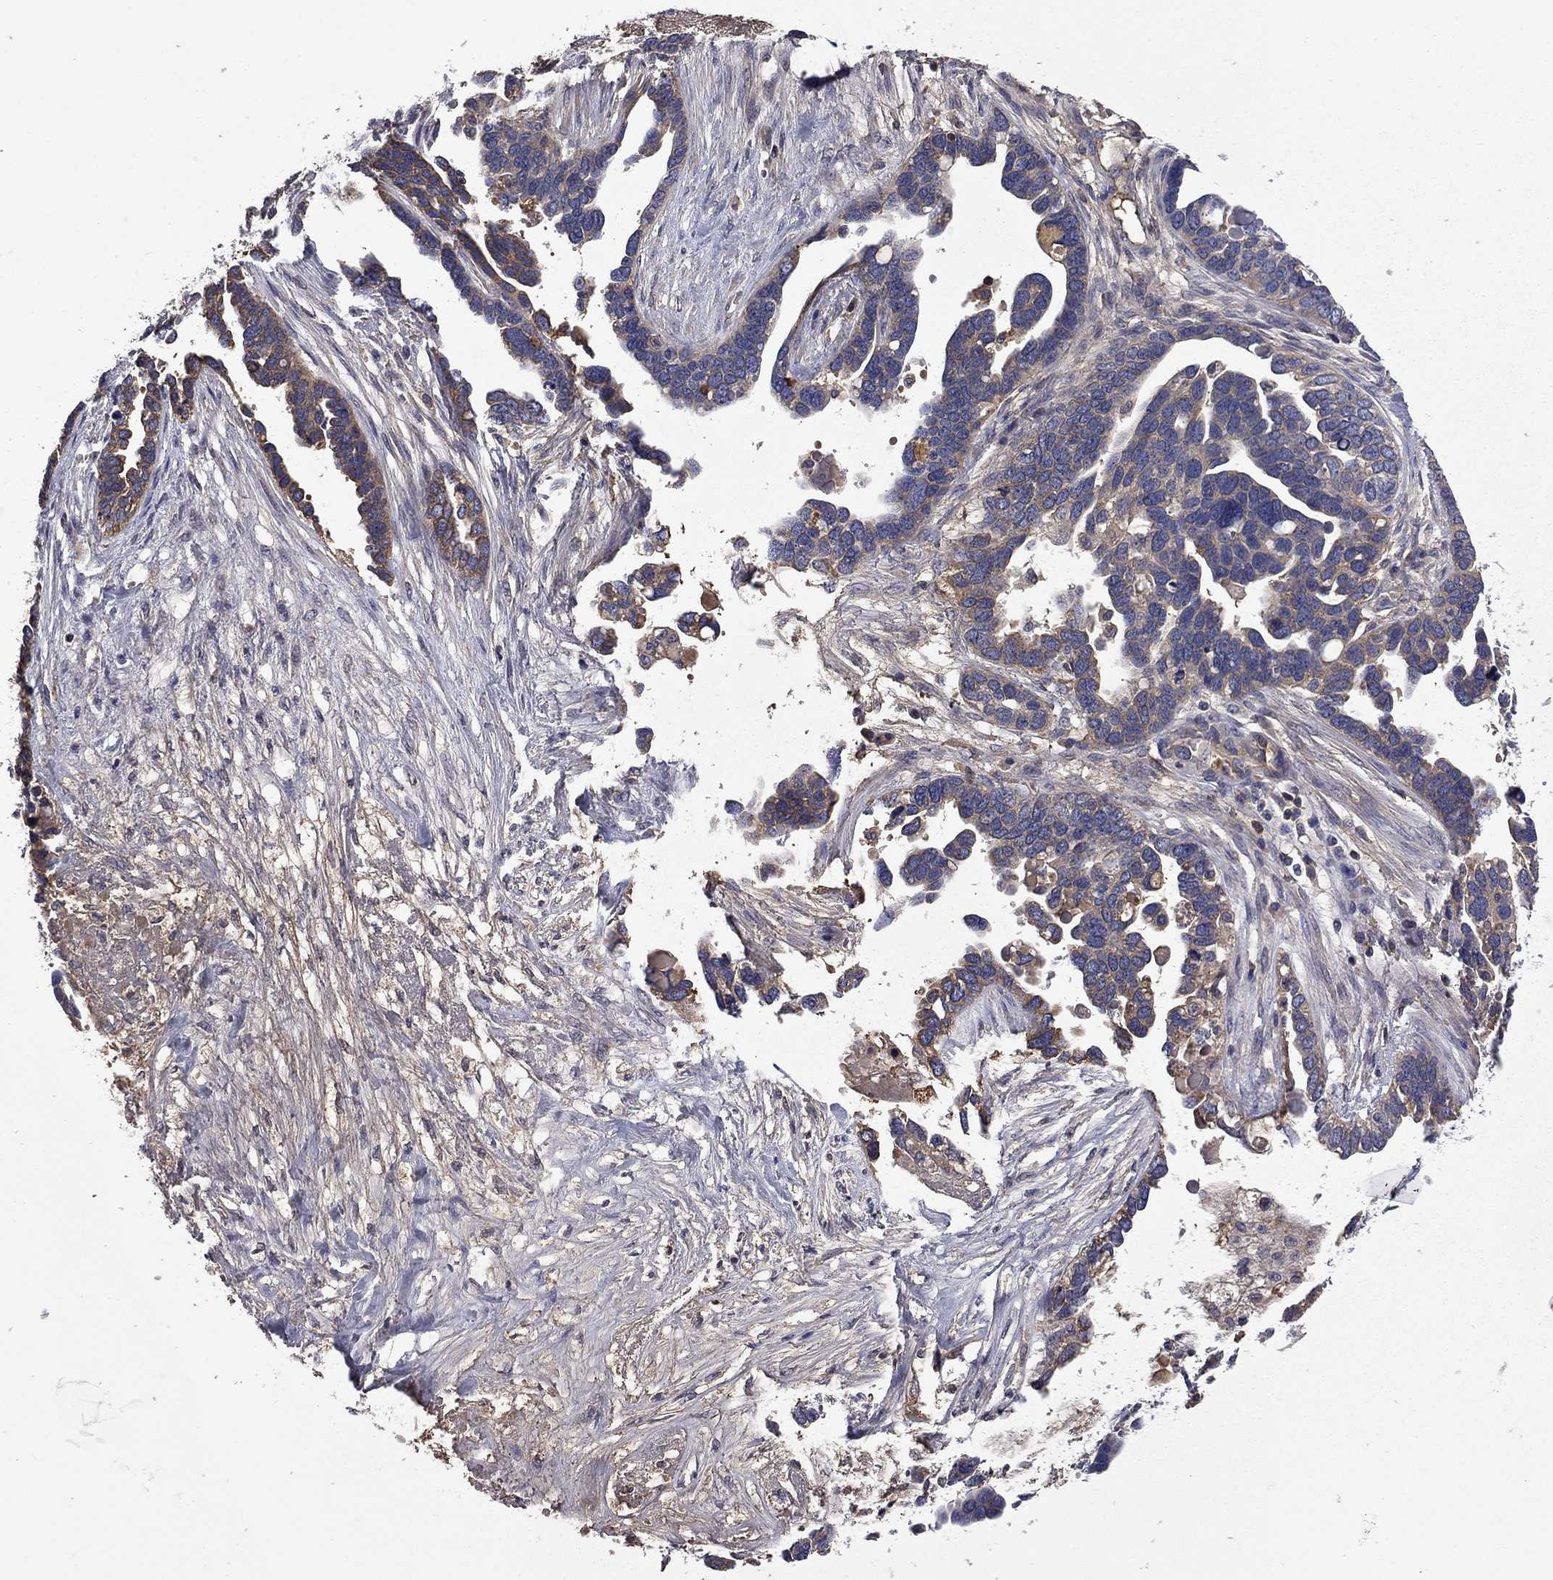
{"staining": {"intensity": "weak", "quantity": "25%-75%", "location": "cytoplasmic/membranous"}, "tissue": "ovarian cancer", "cell_type": "Tumor cells", "image_type": "cancer", "snomed": [{"axis": "morphology", "description": "Cystadenocarcinoma, serous, NOS"}, {"axis": "topography", "description": "Ovary"}], "caption": "Immunohistochemical staining of ovarian cancer shows low levels of weak cytoplasmic/membranous protein staining in approximately 25%-75% of tumor cells. The staining was performed using DAB to visualize the protein expression in brown, while the nuclei were stained in blue with hematoxylin (Magnification: 20x).", "gene": "CEACAM7", "patient": {"sex": "female", "age": 54}}